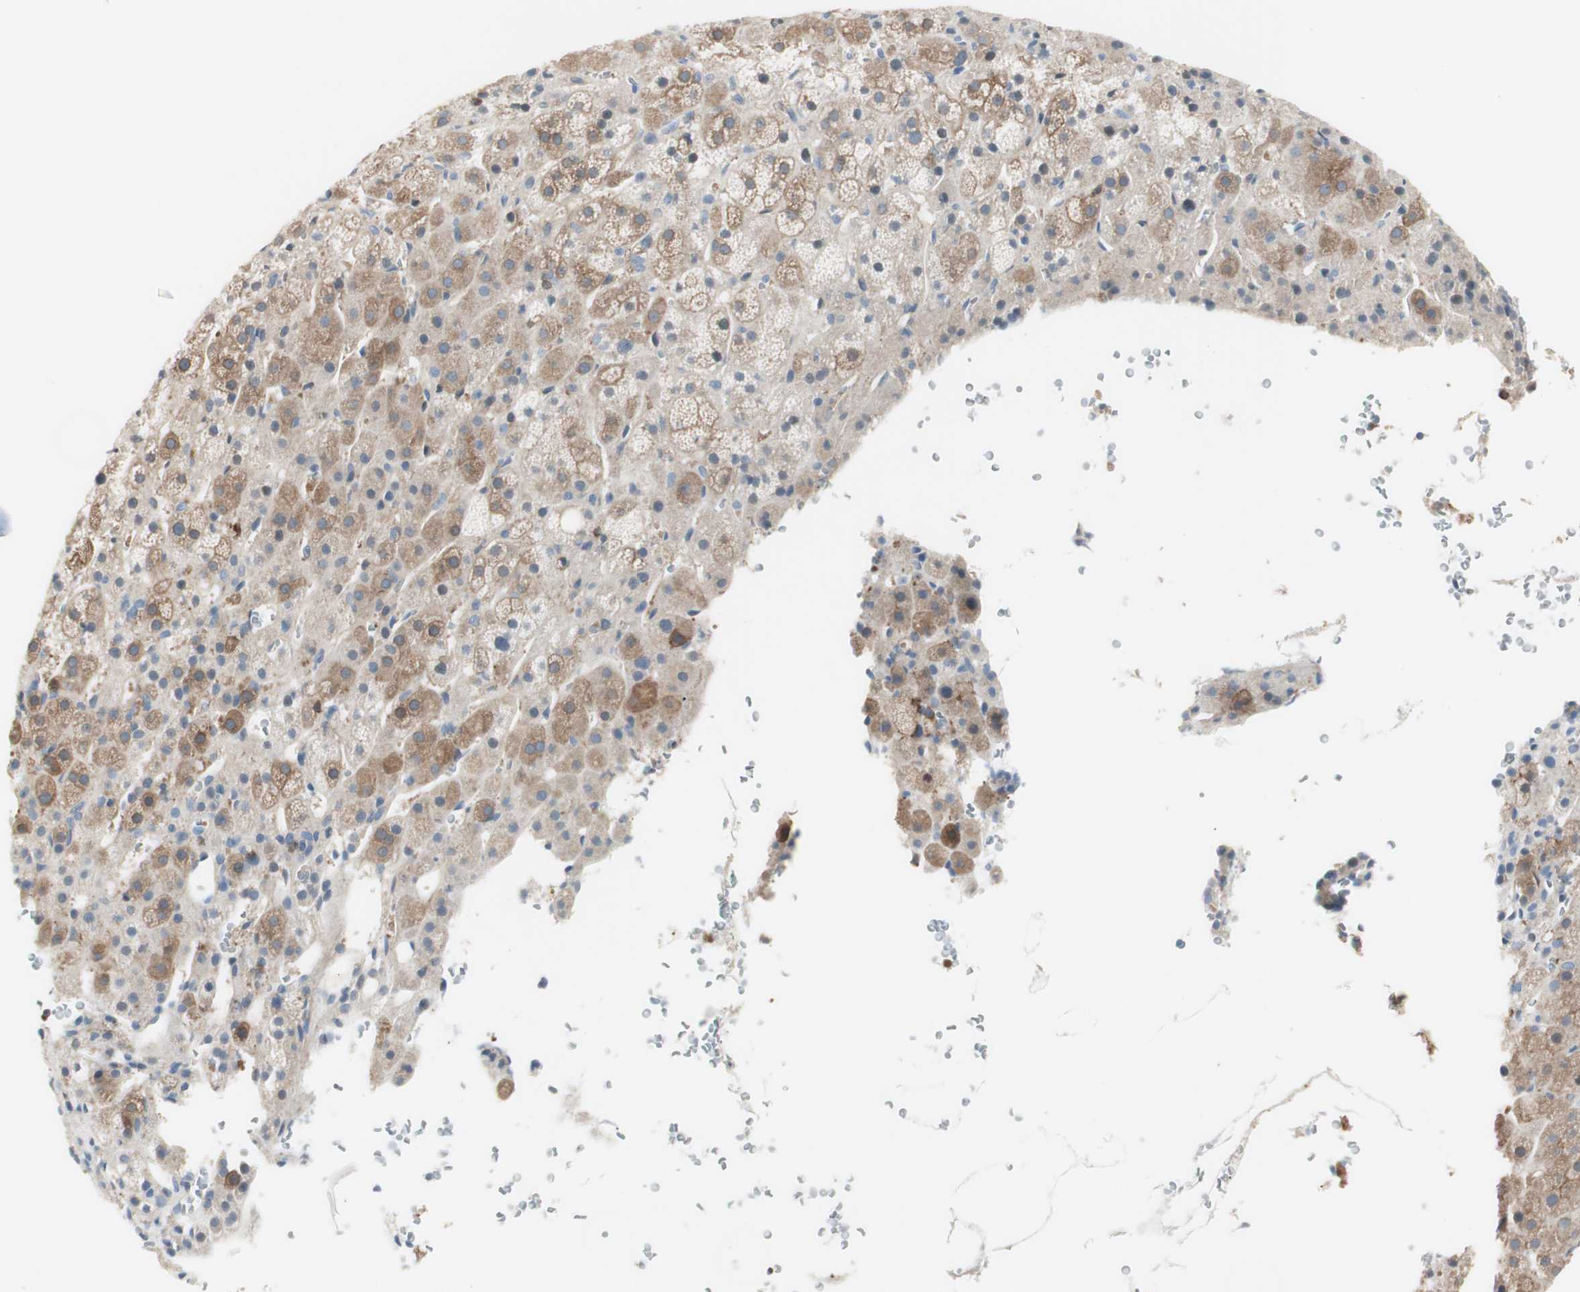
{"staining": {"intensity": "moderate", "quantity": ">75%", "location": "cytoplasmic/membranous"}, "tissue": "adrenal gland", "cell_type": "Glandular cells", "image_type": "normal", "snomed": [{"axis": "morphology", "description": "Normal tissue, NOS"}, {"axis": "topography", "description": "Adrenal gland"}], "caption": "A photomicrograph showing moderate cytoplasmic/membranous expression in approximately >75% of glandular cells in unremarkable adrenal gland, as visualized by brown immunohistochemical staining.", "gene": "SLC9A3R1", "patient": {"sex": "female", "age": 57}}